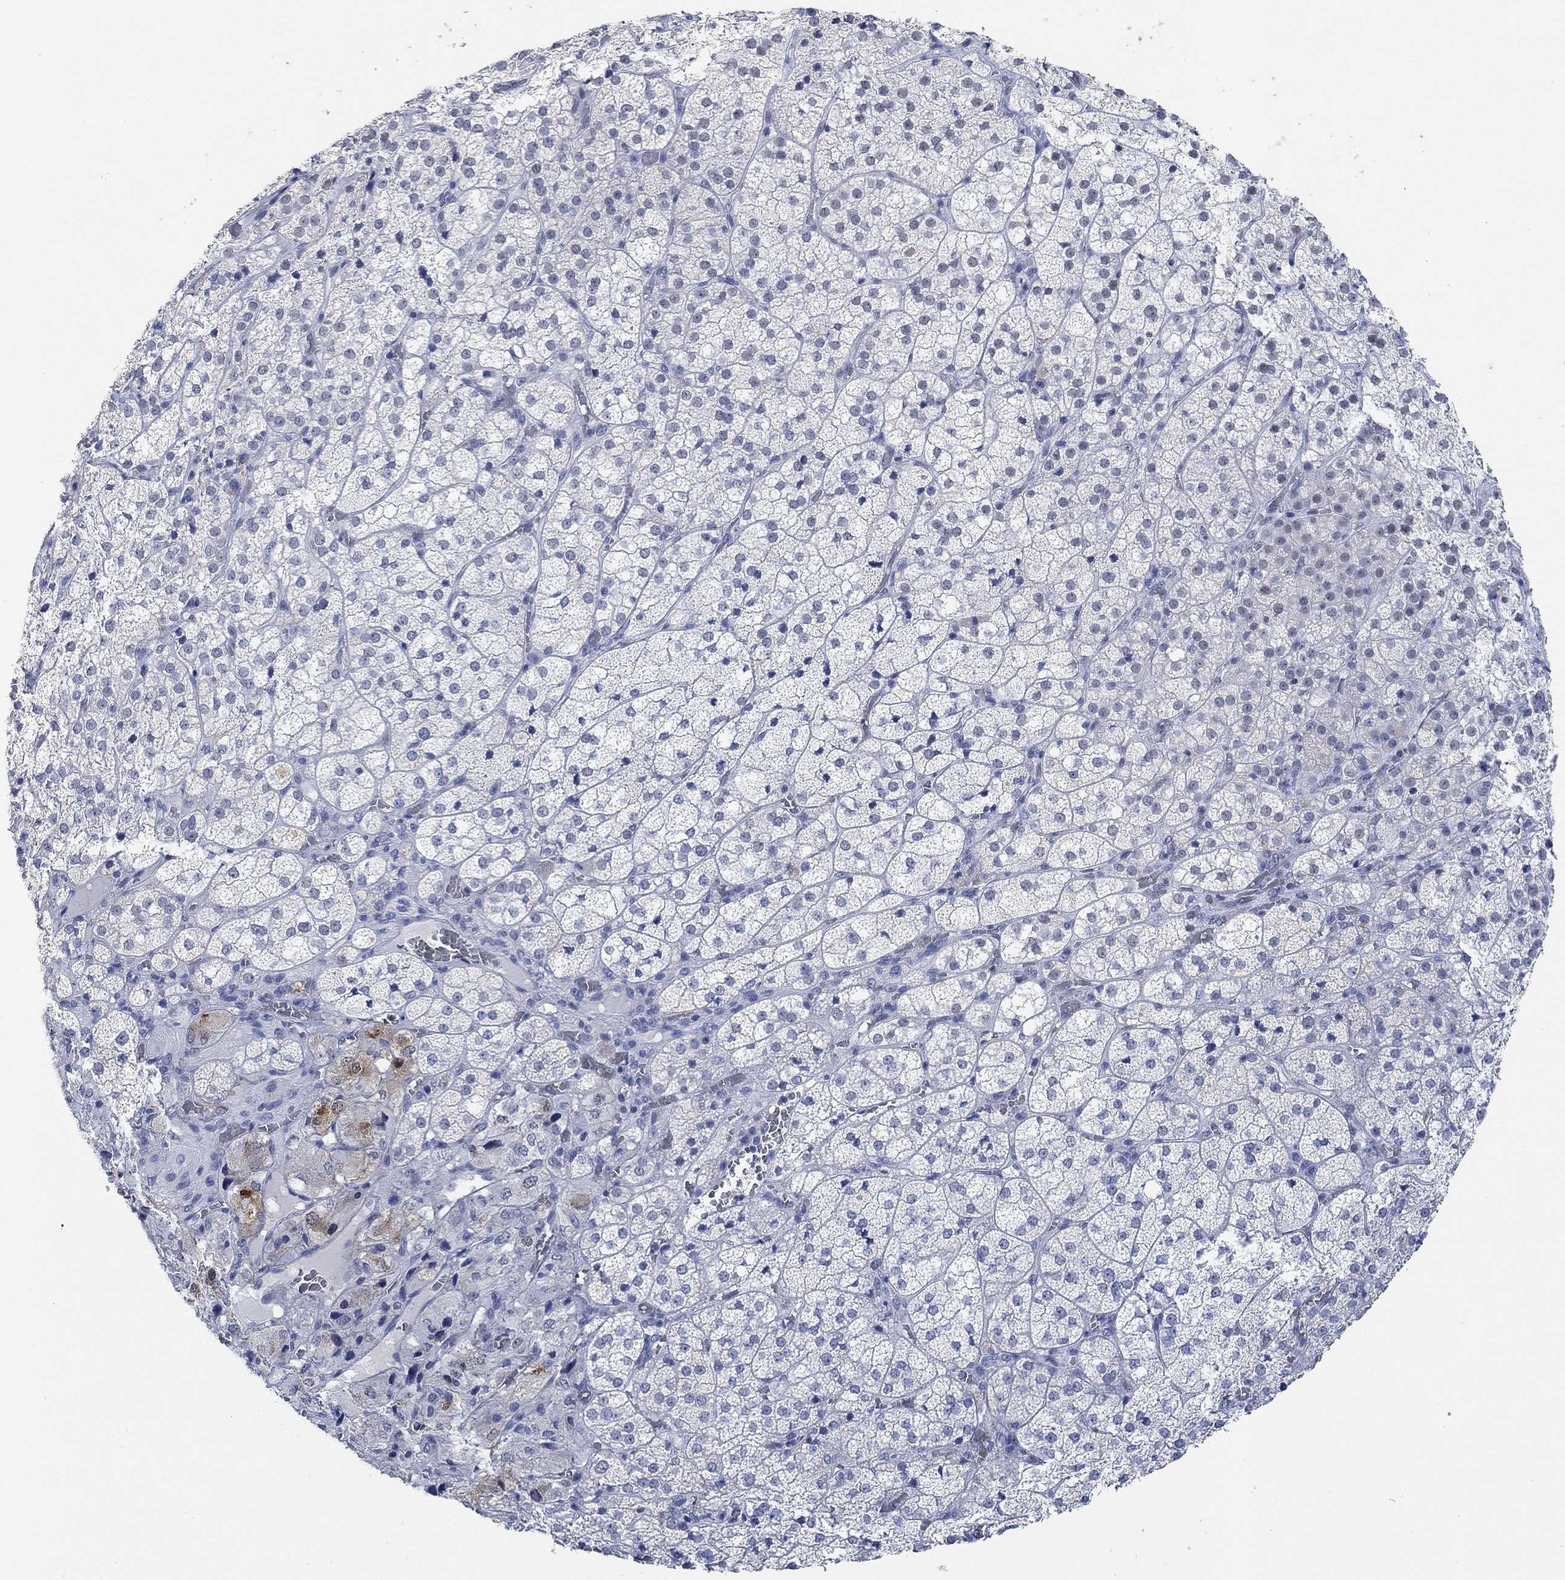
{"staining": {"intensity": "weak", "quantity": "<25%", "location": "cytoplasmic/membranous"}, "tissue": "adrenal gland", "cell_type": "Glandular cells", "image_type": "normal", "snomed": [{"axis": "morphology", "description": "Normal tissue, NOS"}, {"axis": "topography", "description": "Adrenal gland"}], "caption": "A histopathology image of adrenal gland stained for a protein demonstrates no brown staining in glandular cells. The staining is performed using DAB brown chromogen with nuclei counter-stained in using hematoxylin.", "gene": "PPP1R17", "patient": {"sex": "female", "age": 60}}